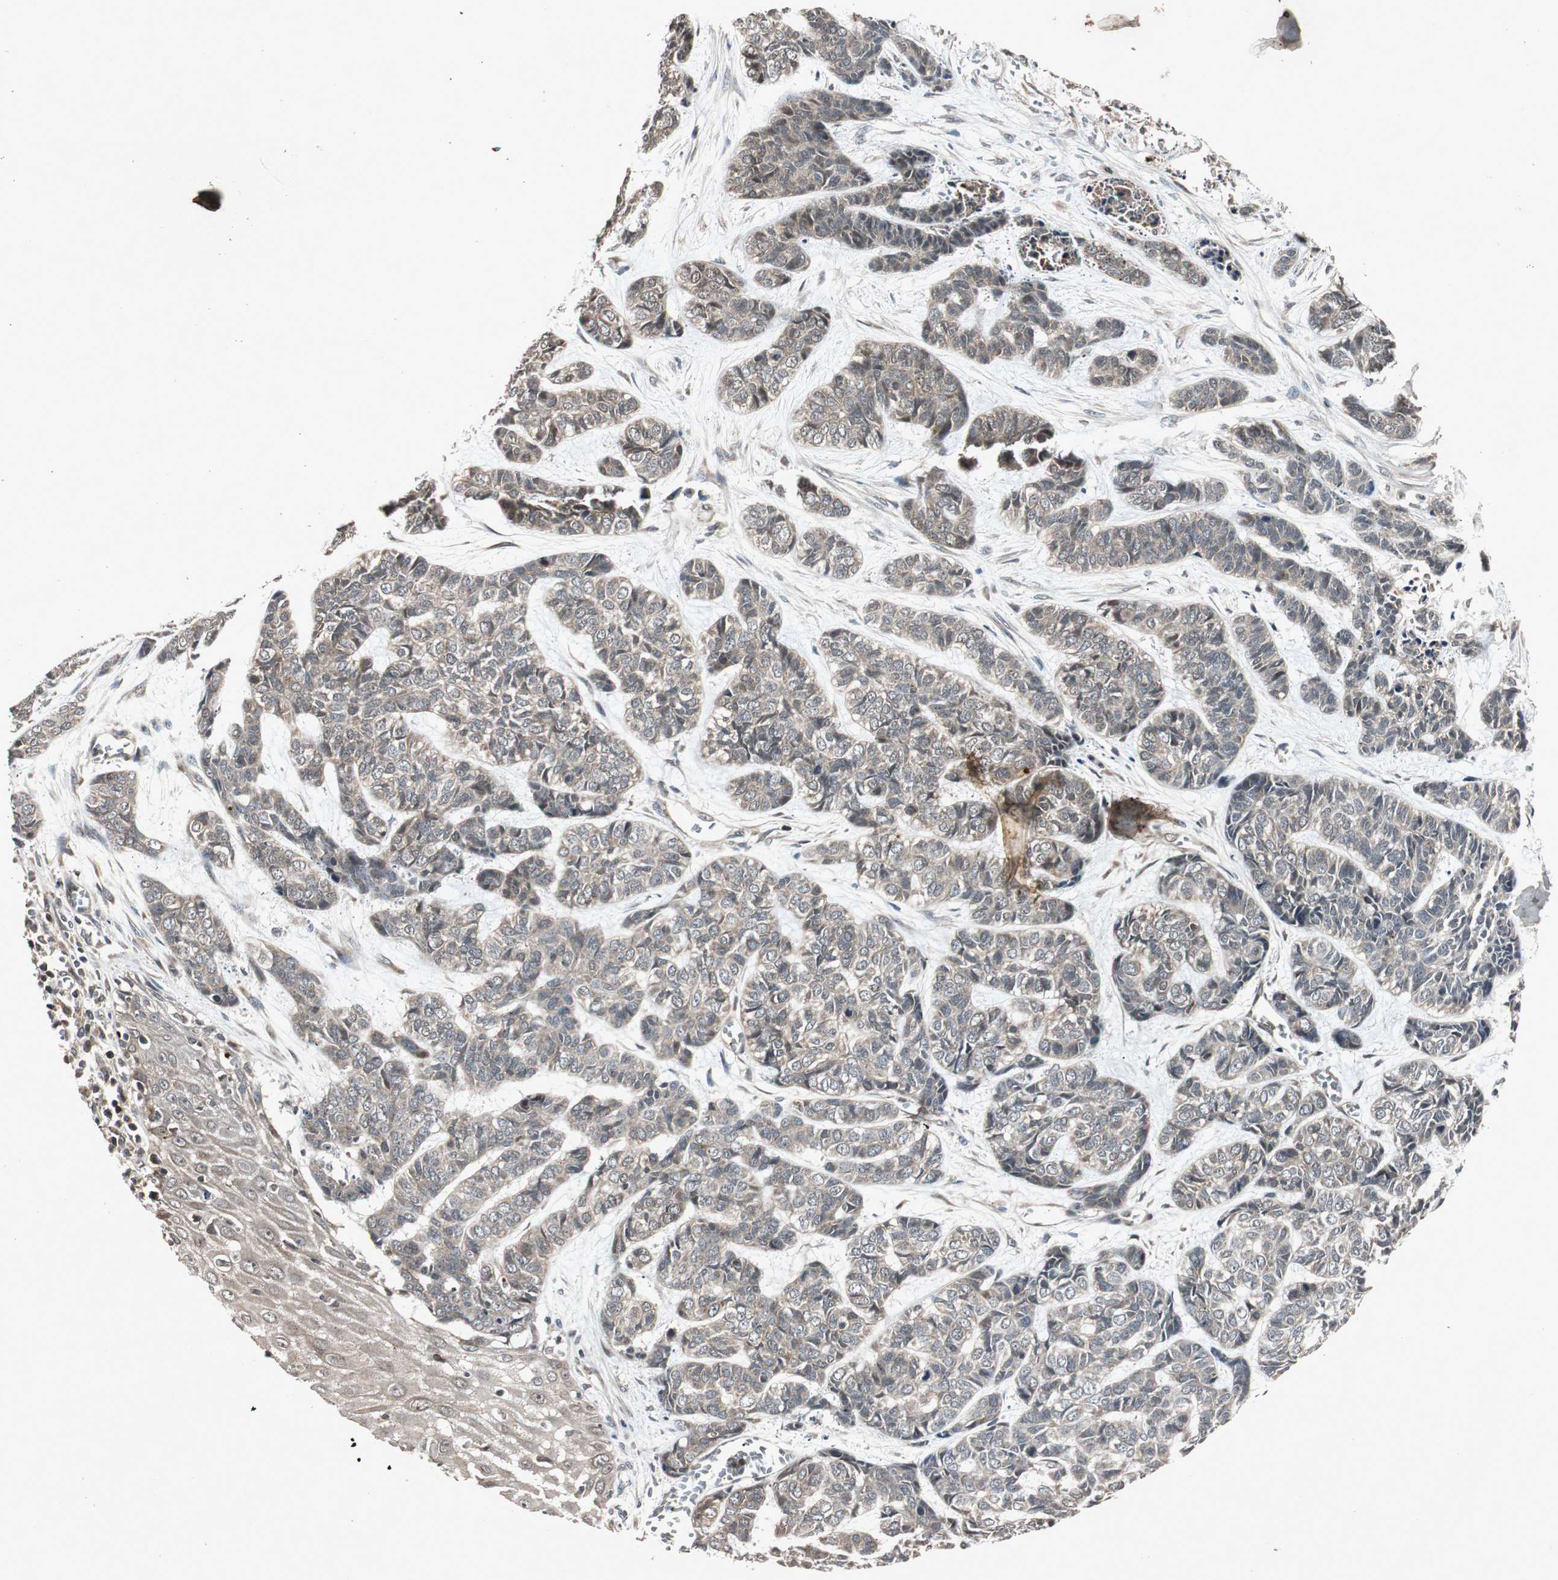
{"staining": {"intensity": "negative", "quantity": "none", "location": "none"}, "tissue": "skin cancer", "cell_type": "Tumor cells", "image_type": "cancer", "snomed": [{"axis": "morphology", "description": "Basal cell carcinoma"}, {"axis": "topography", "description": "Skin"}], "caption": "High magnification brightfield microscopy of skin cancer stained with DAB (3,3'-diaminobenzidine) (brown) and counterstained with hematoxylin (blue): tumor cells show no significant expression.", "gene": "SLIT2", "patient": {"sex": "female", "age": 64}}